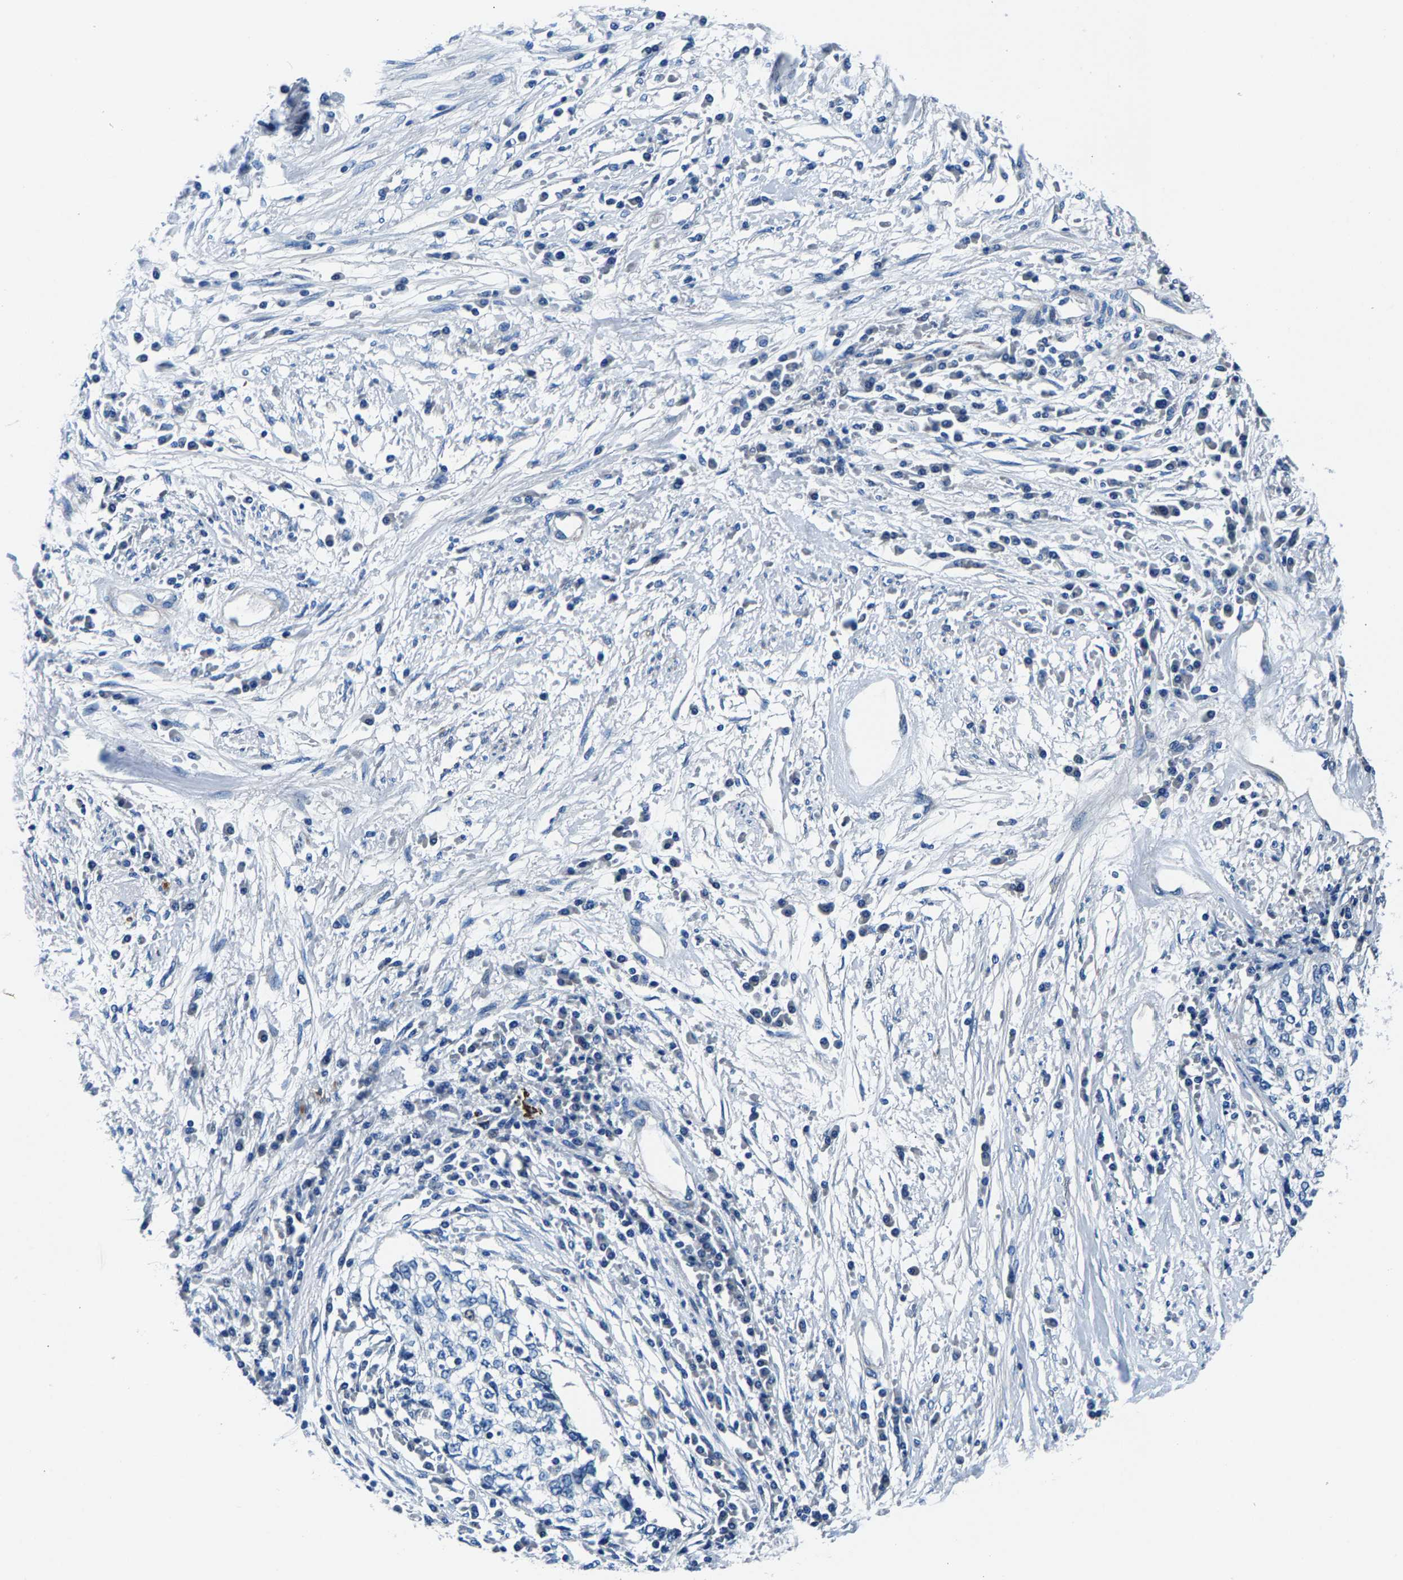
{"staining": {"intensity": "negative", "quantity": "none", "location": "none"}, "tissue": "cervical cancer", "cell_type": "Tumor cells", "image_type": "cancer", "snomed": [{"axis": "morphology", "description": "Squamous cell carcinoma, NOS"}, {"axis": "topography", "description": "Cervix"}], "caption": "Histopathology image shows no significant protein expression in tumor cells of cervical squamous cell carcinoma.", "gene": "CDRT4", "patient": {"sex": "female", "age": 57}}